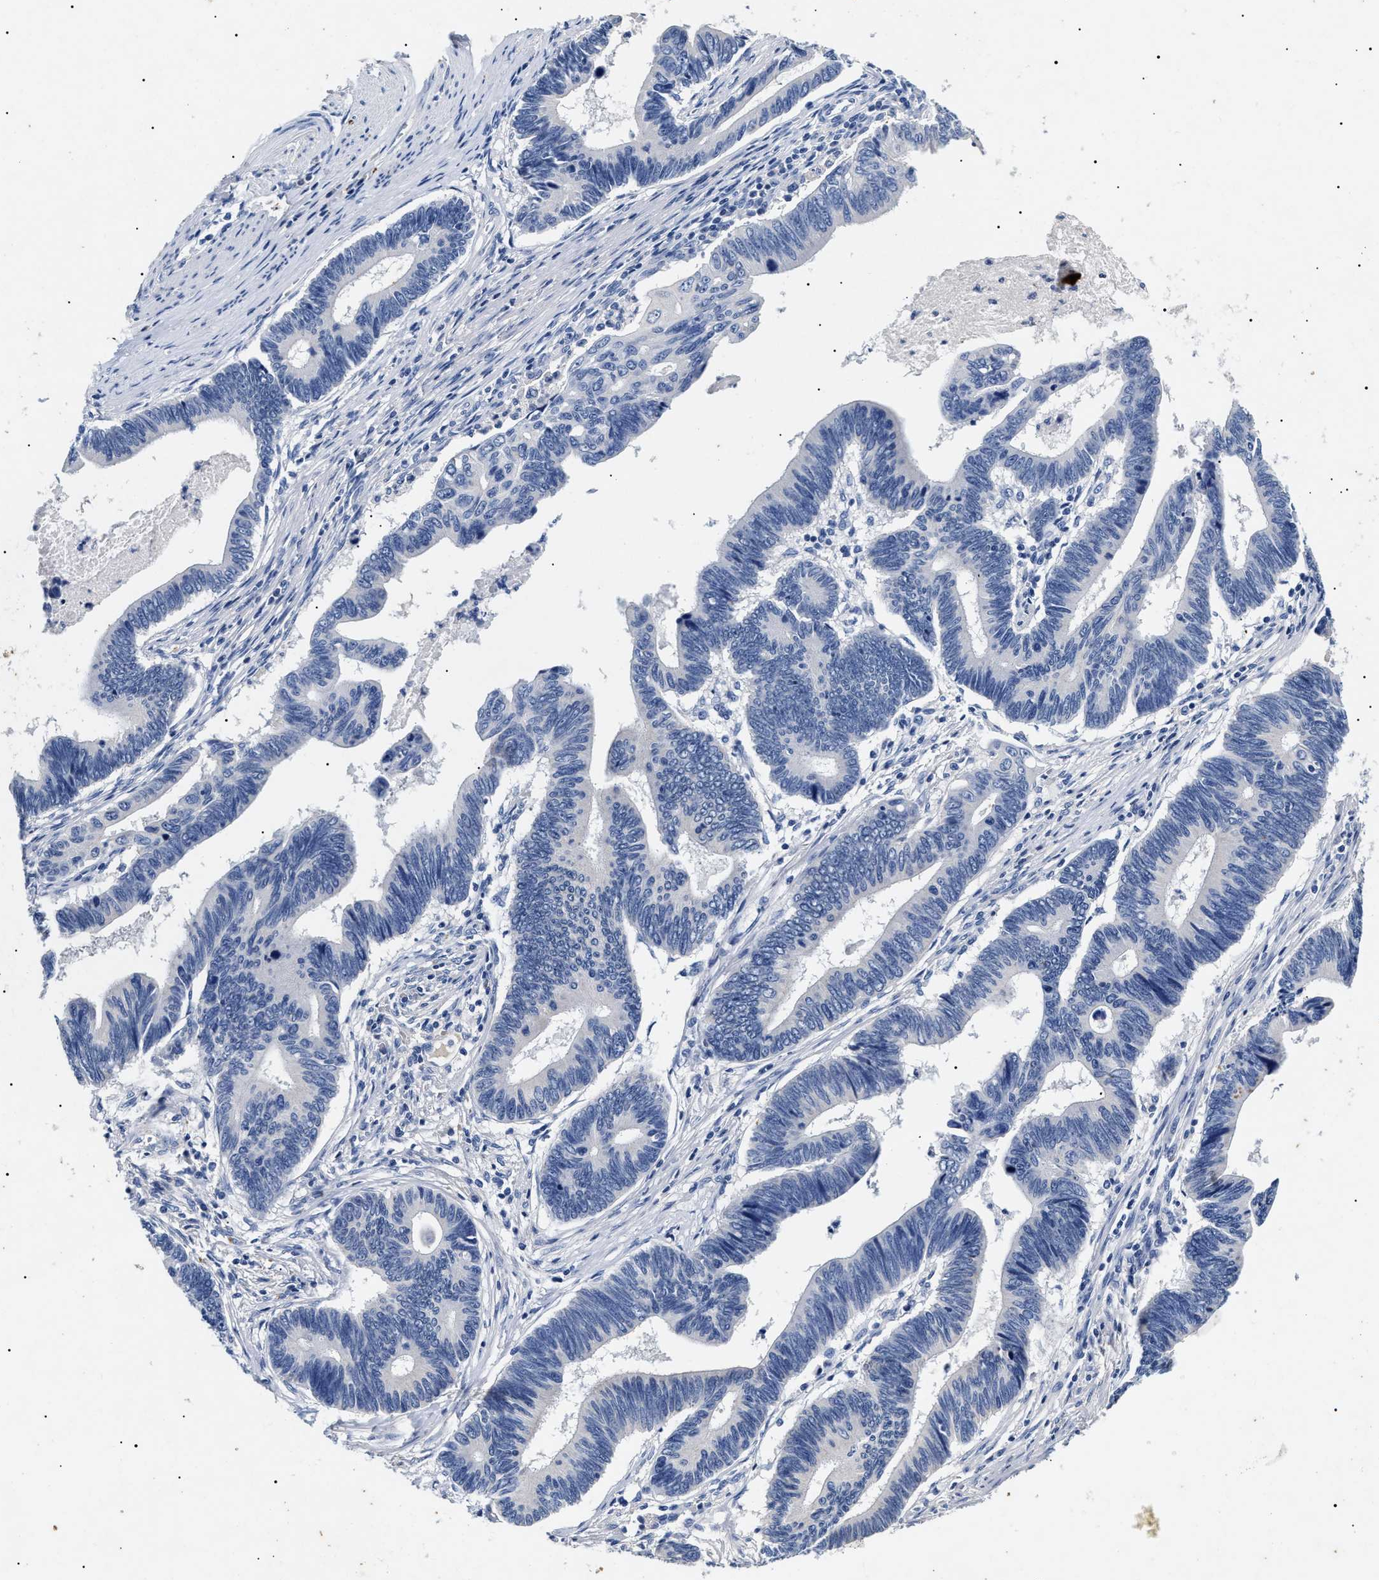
{"staining": {"intensity": "negative", "quantity": "none", "location": "none"}, "tissue": "pancreatic cancer", "cell_type": "Tumor cells", "image_type": "cancer", "snomed": [{"axis": "morphology", "description": "Adenocarcinoma, NOS"}, {"axis": "topography", "description": "Pancreas"}], "caption": "The photomicrograph exhibits no staining of tumor cells in pancreatic cancer.", "gene": "LRRC8E", "patient": {"sex": "female", "age": 70}}